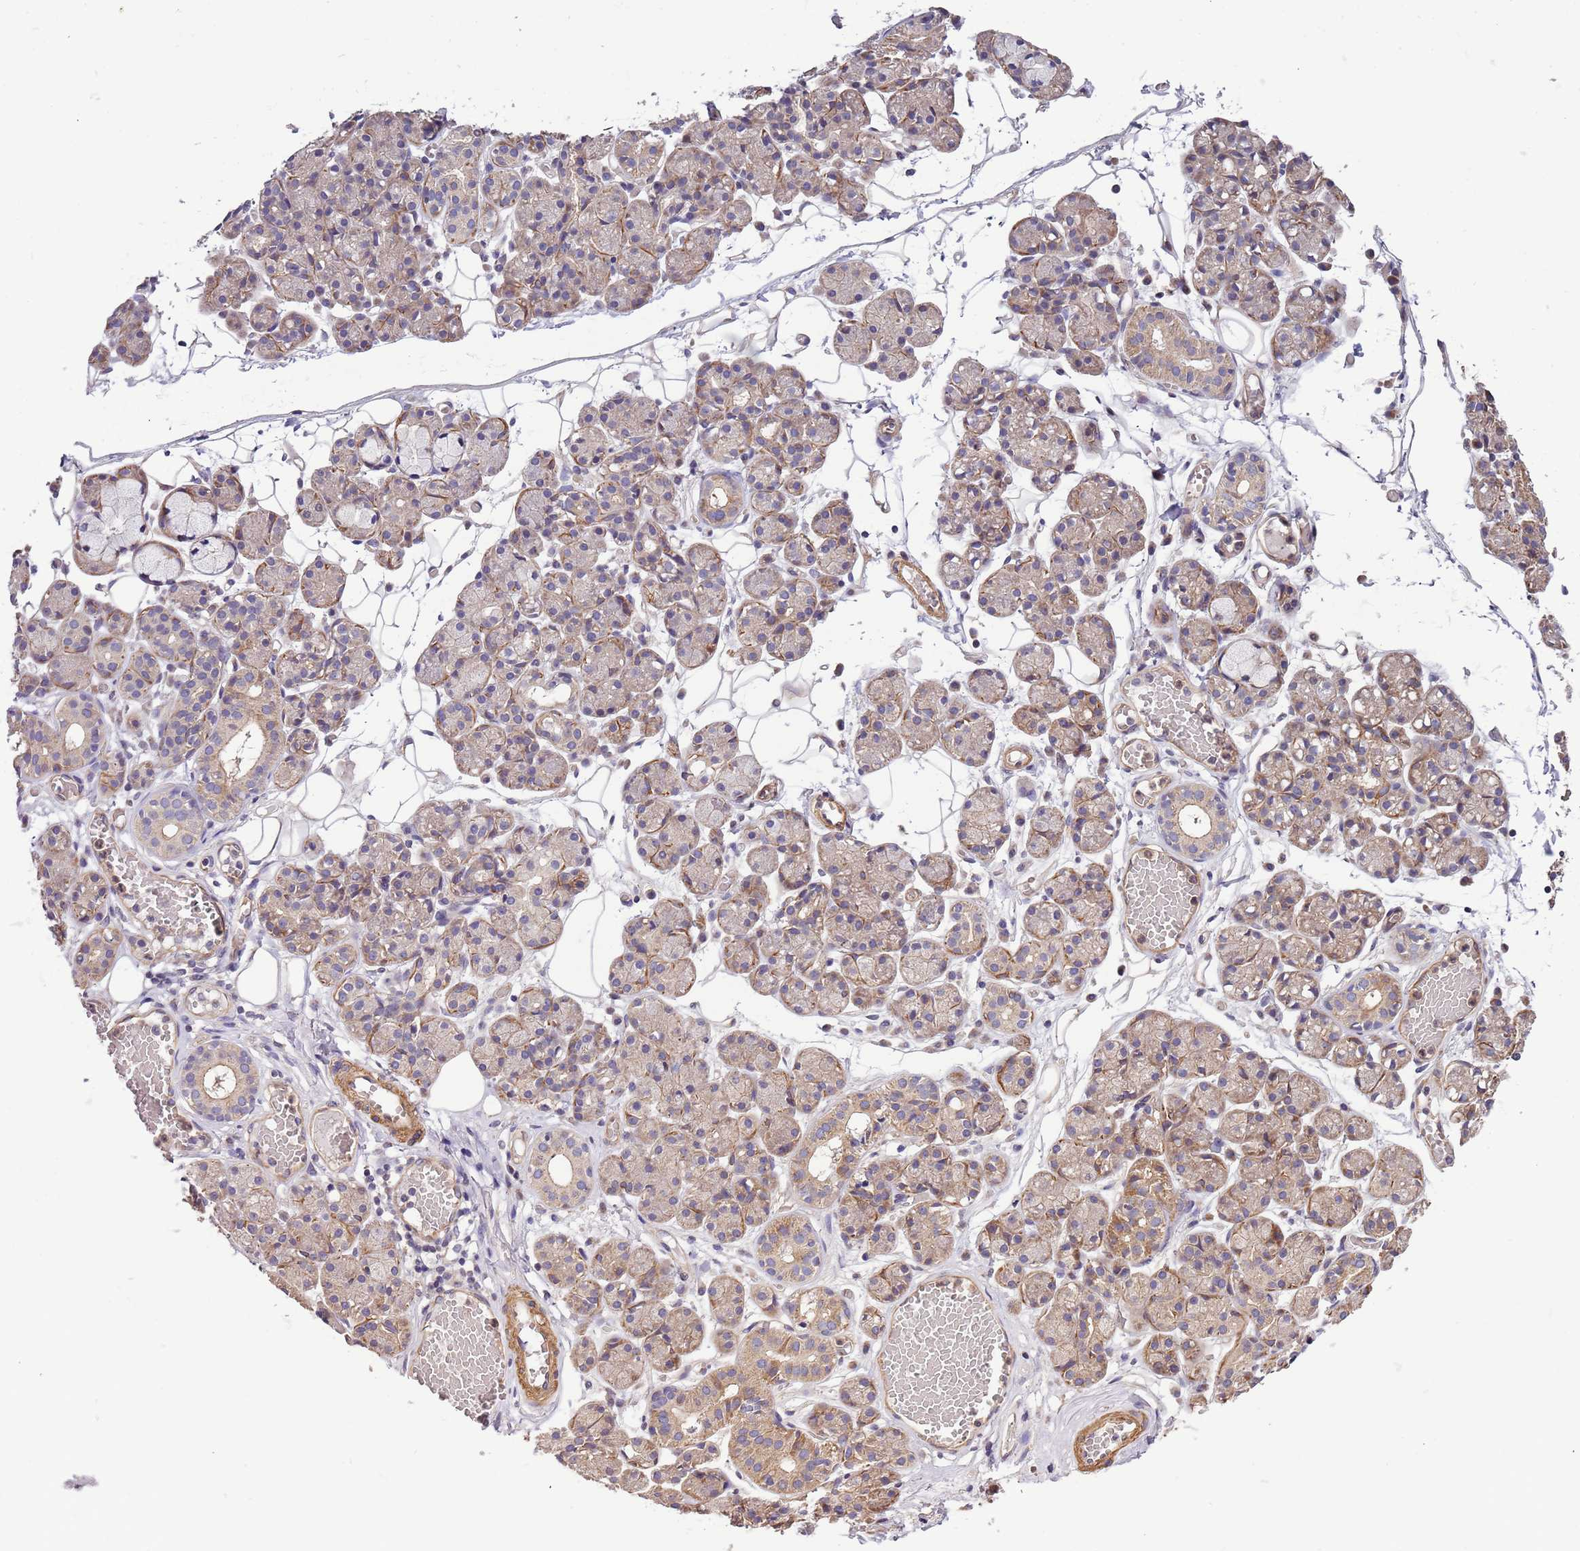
{"staining": {"intensity": "weak", "quantity": "<25%", "location": "cytoplasmic/membranous"}, "tissue": "salivary gland", "cell_type": "Glandular cells", "image_type": "normal", "snomed": [{"axis": "morphology", "description": "Normal tissue, NOS"}, {"axis": "topography", "description": "Salivary gland"}], "caption": "Glandular cells are negative for brown protein staining in benign salivary gland.", "gene": "LAMB4", "patient": {"sex": "male", "age": 63}}